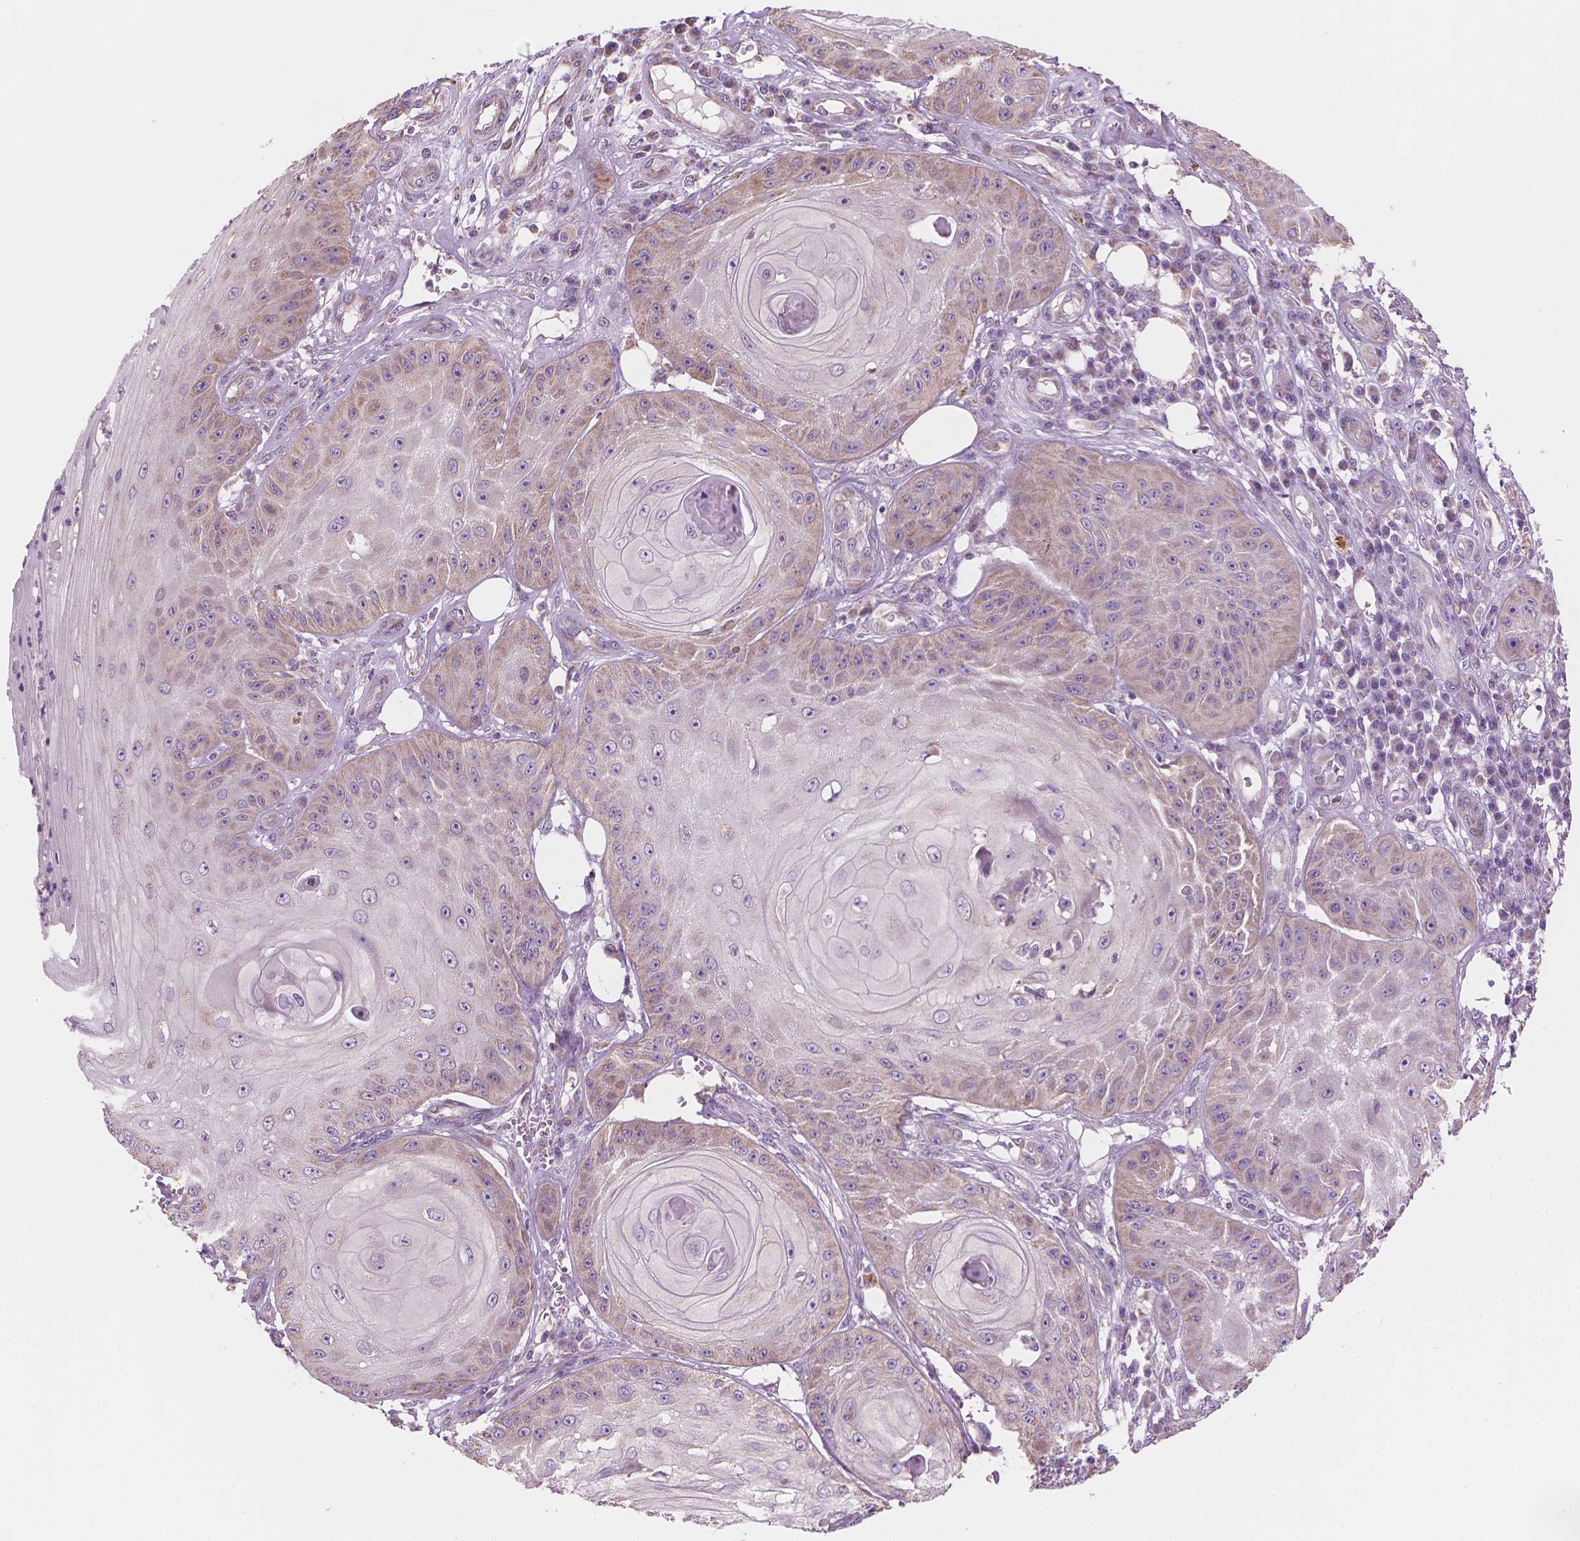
{"staining": {"intensity": "weak", "quantity": "25%-75%", "location": "cytoplasmic/membranous"}, "tissue": "skin cancer", "cell_type": "Tumor cells", "image_type": "cancer", "snomed": [{"axis": "morphology", "description": "Squamous cell carcinoma, NOS"}, {"axis": "topography", "description": "Skin"}], "caption": "A histopathology image of skin cancer stained for a protein displays weak cytoplasmic/membranous brown staining in tumor cells. The protein is shown in brown color, while the nuclei are stained blue.", "gene": "TTC29", "patient": {"sex": "male", "age": 70}}